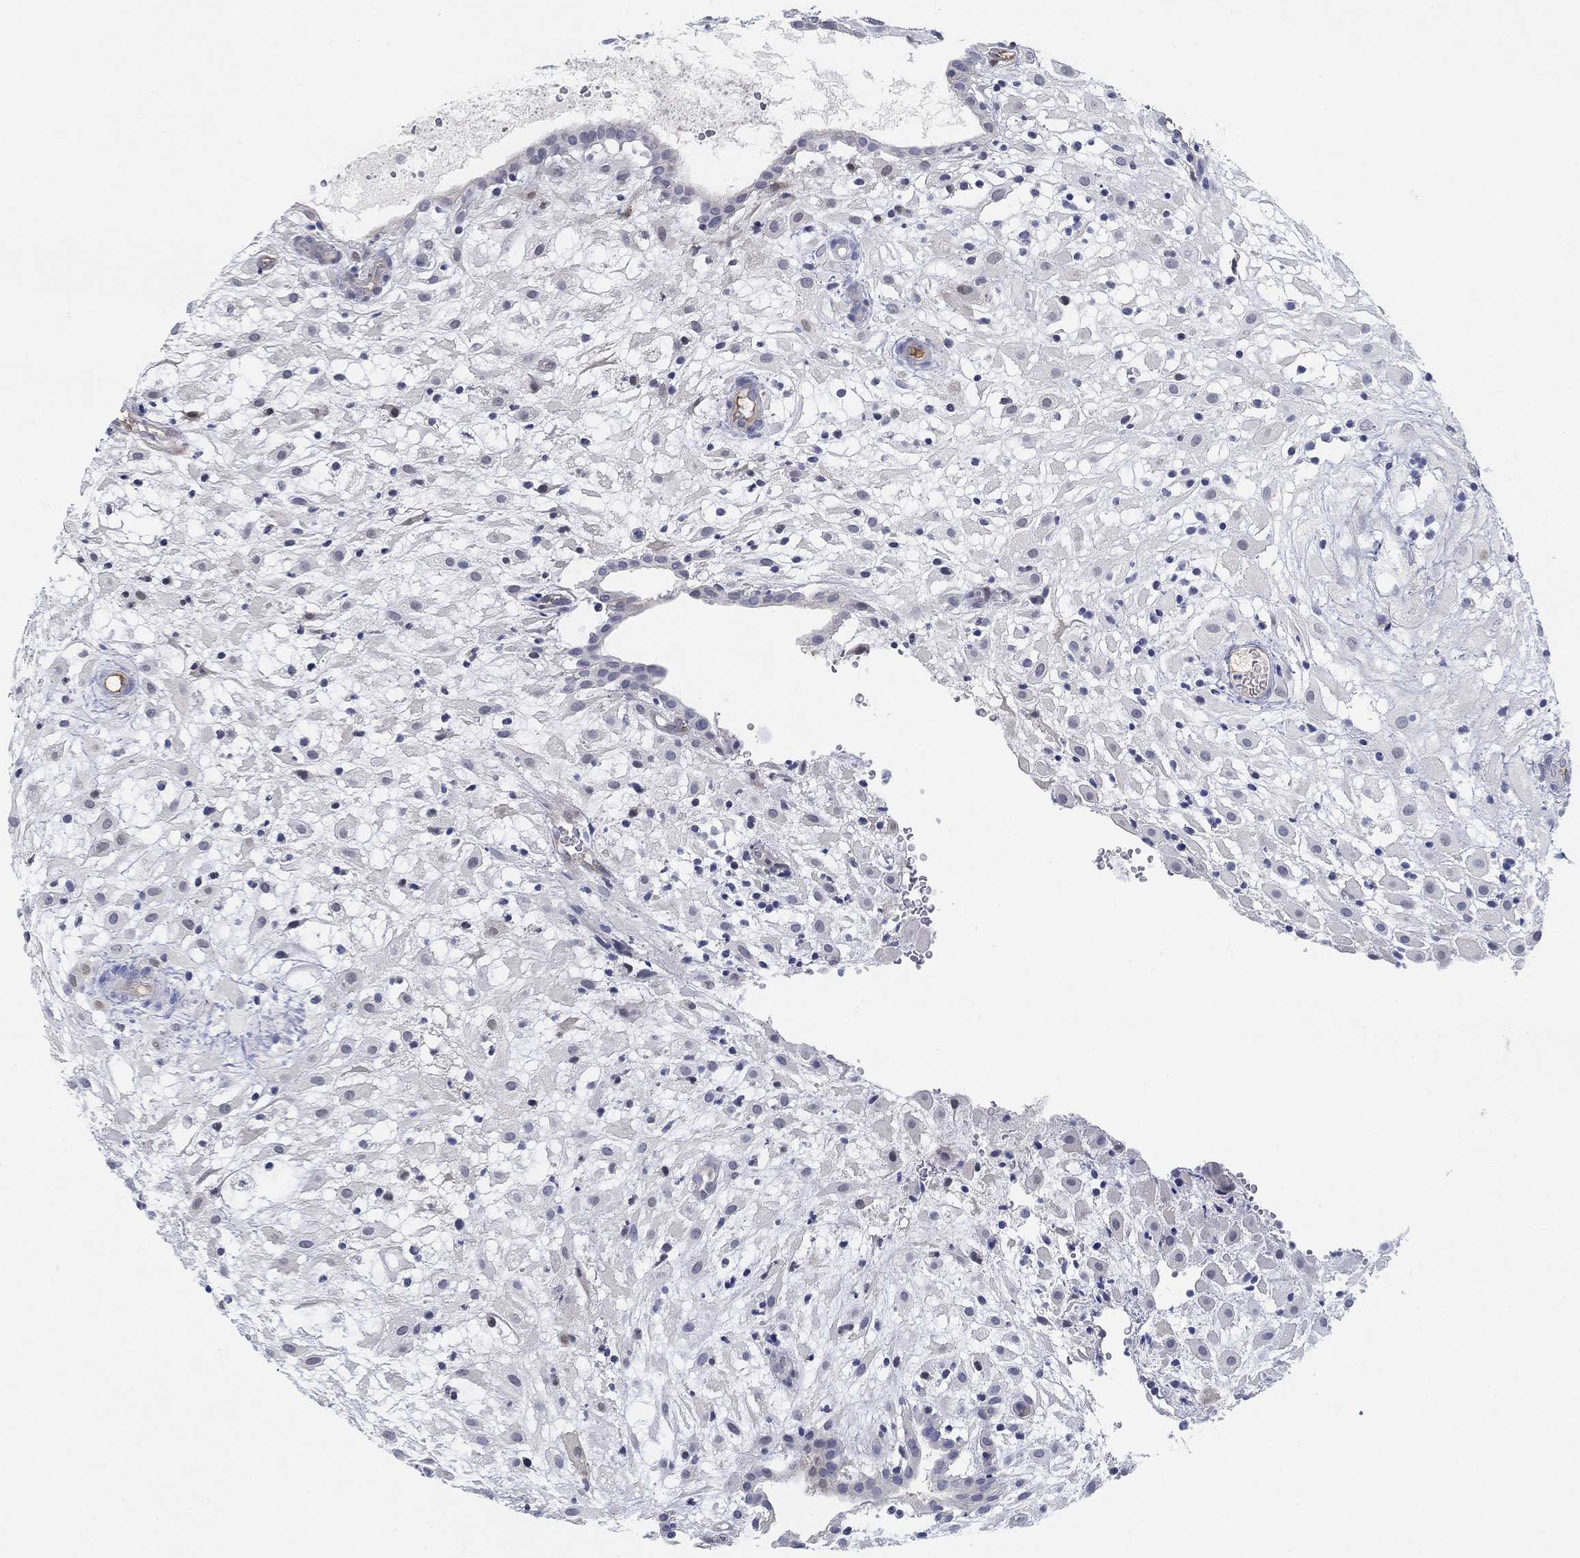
{"staining": {"intensity": "negative", "quantity": "none", "location": "none"}, "tissue": "placenta", "cell_type": "Decidual cells", "image_type": "normal", "snomed": [{"axis": "morphology", "description": "Normal tissue, NOS"}, {"axis": "topography", "description": "Placenta"}], "caption": "Image shows no protein expression in decidual cells of unremarkable placenta.", "gene": "SNTG2", "patient": {"sex": "female", "age": 24}}